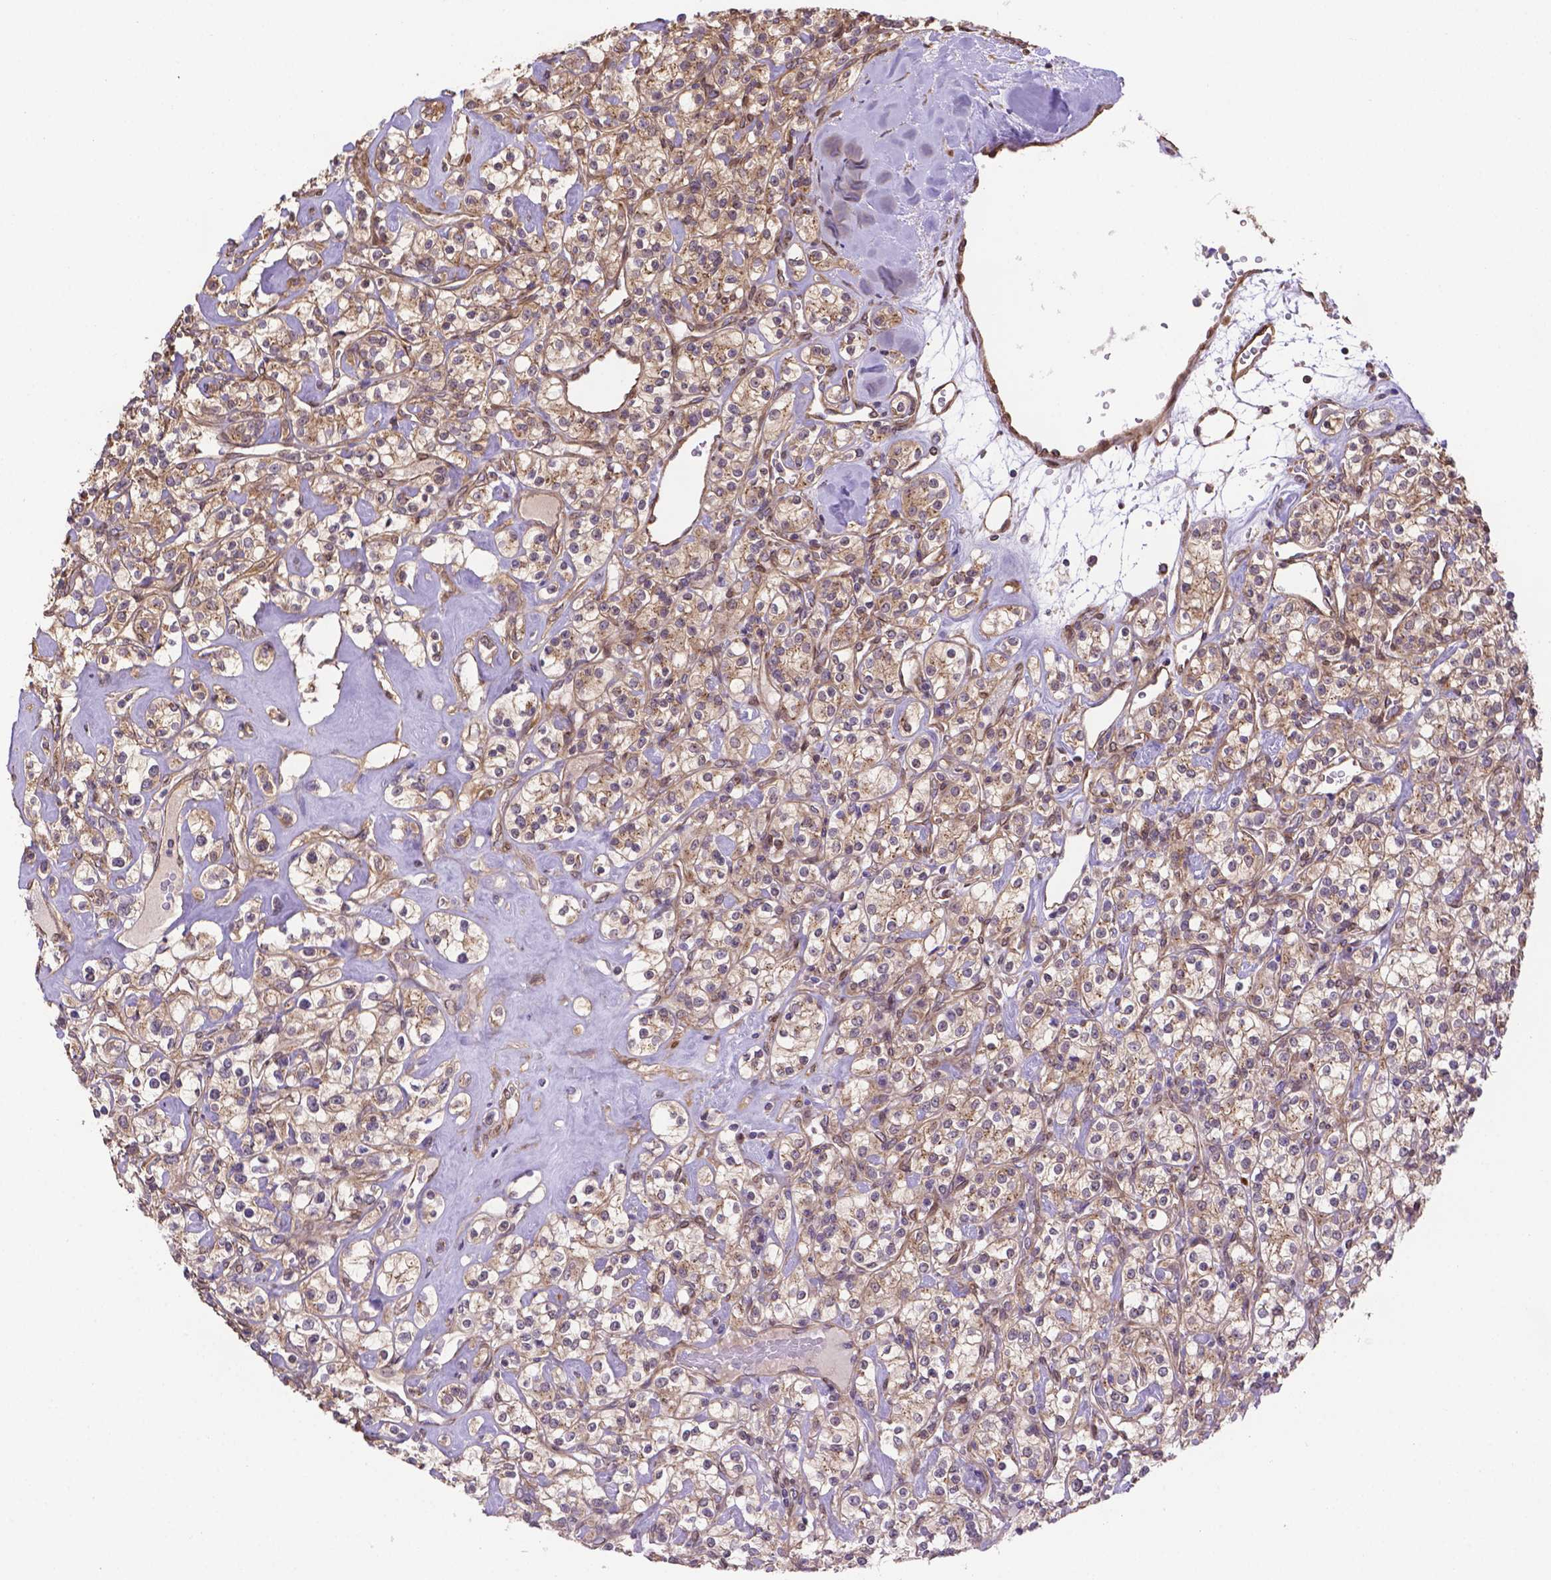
{"staining": {"intensity": "weak", "quantity": ">75%", "location": "cytoplasmic/membranous"}, "tissue": "renal cancer", "cell_type": "Tumor cells", "image_type": "cancer", "snomed": [{"axis": "morphology", "description": "Adenocarcinoma, NOS"}, {"axis": "topography", "description": "Kidney"}], "caption": "A brown stain labels weak cytoplasmic/membranous expression of a protein in renal cancer (adenocarcinoma) tumor cells.", "gene": "YAP1", "patient": {"sex": "male", "age": 77}}